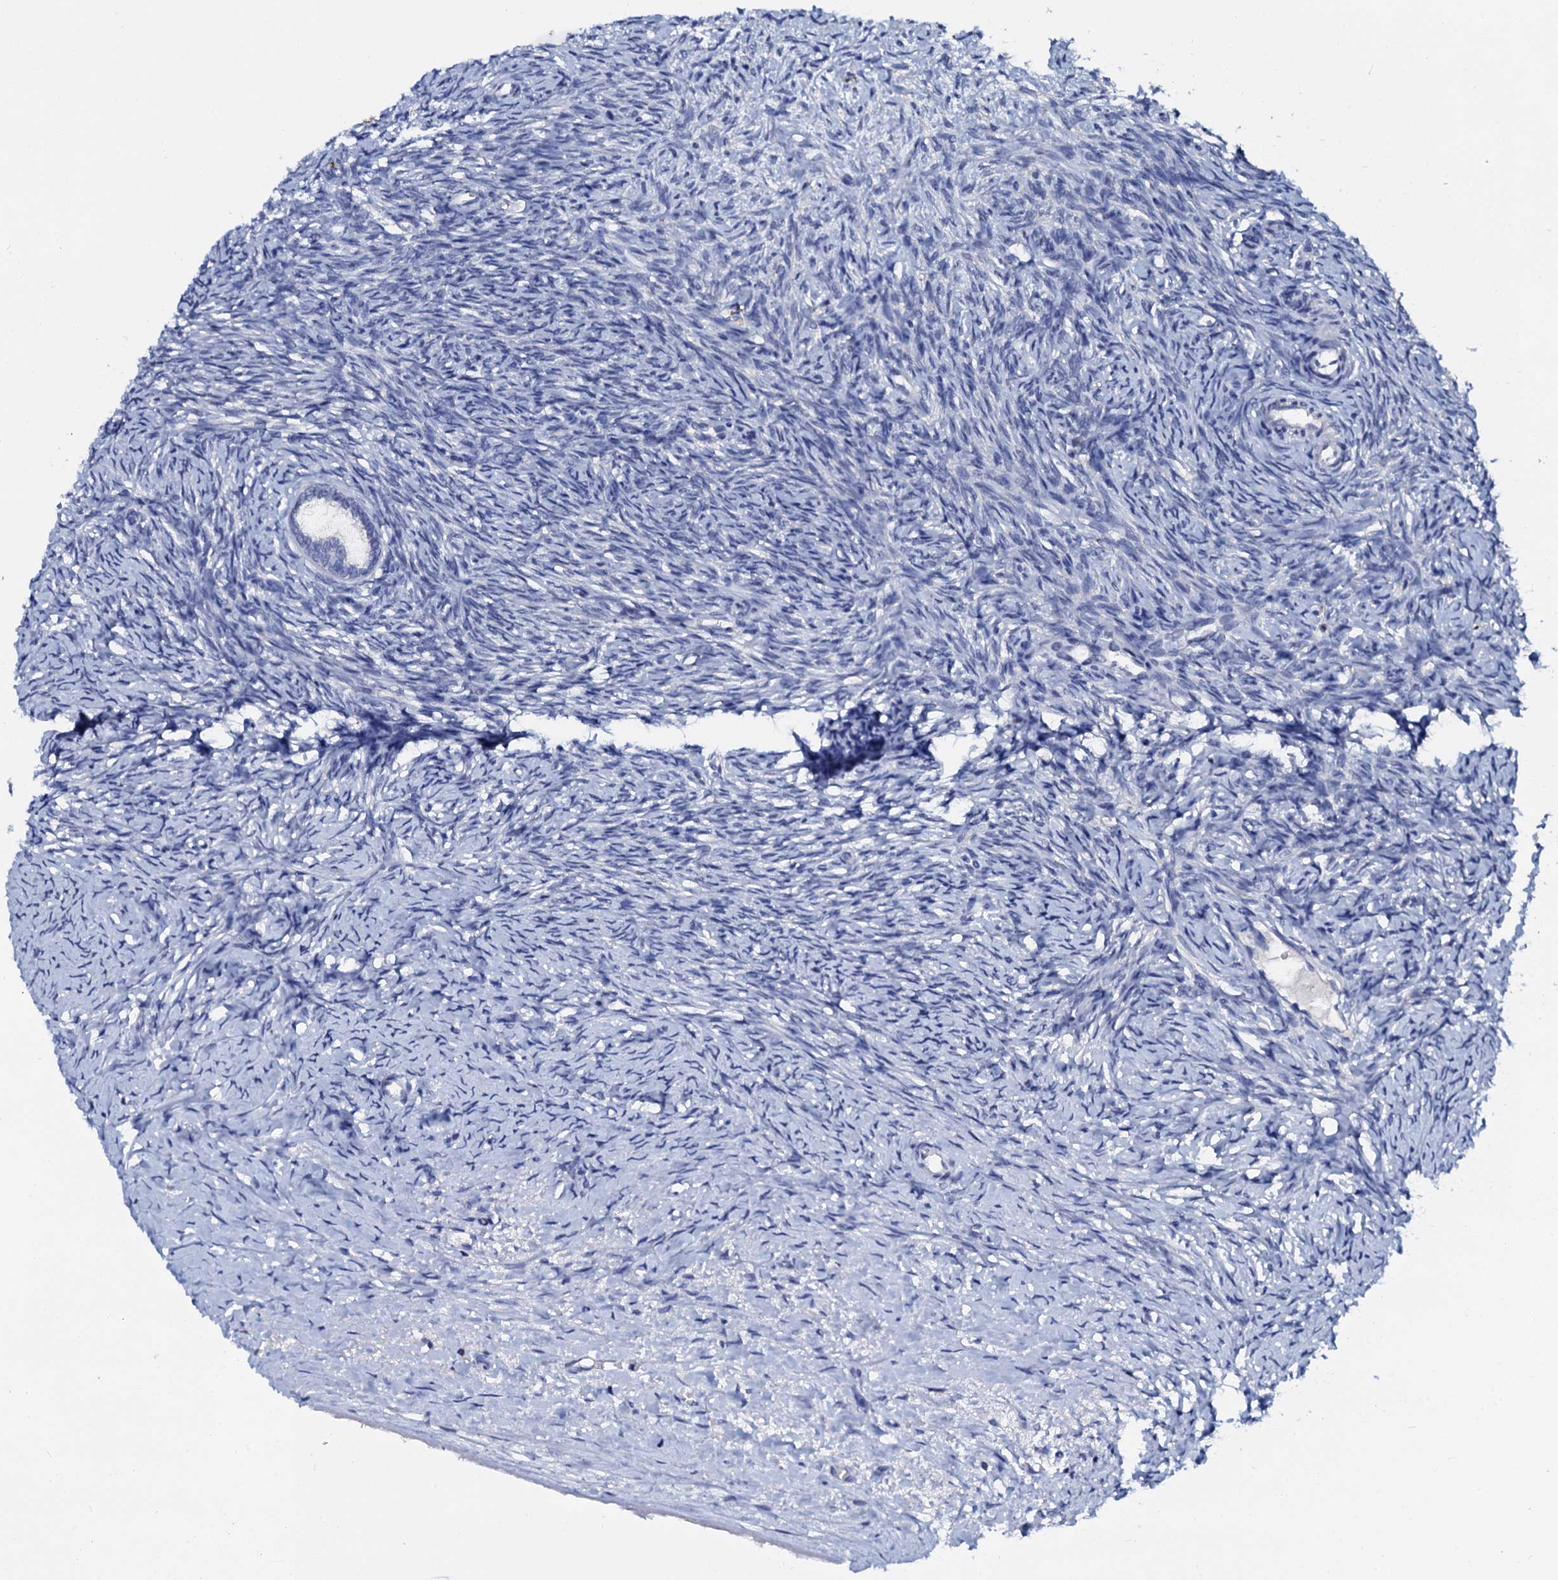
{"staining": {"intensity": "negative", "quantity": "none", "location": "none"}, "tissue": "ovary", "cell_type": "Follicle cells", "image_type": "normal", "snomed": [{"axis": "morphology", "description": "Normal tissue, NOS"}, {"axis": "morphology", "description": "Developmental malformation"}, {"axis": "topography", "description": "Ovary"}], "caption": "Immunohistochemical staining of benign human ovary shows no significant staining in follicle cells. (DAB immunohistochemistry (IHC), high magnification).", "gene": "SLC37A4", "patient": {"sex": "female", "age": 39}}